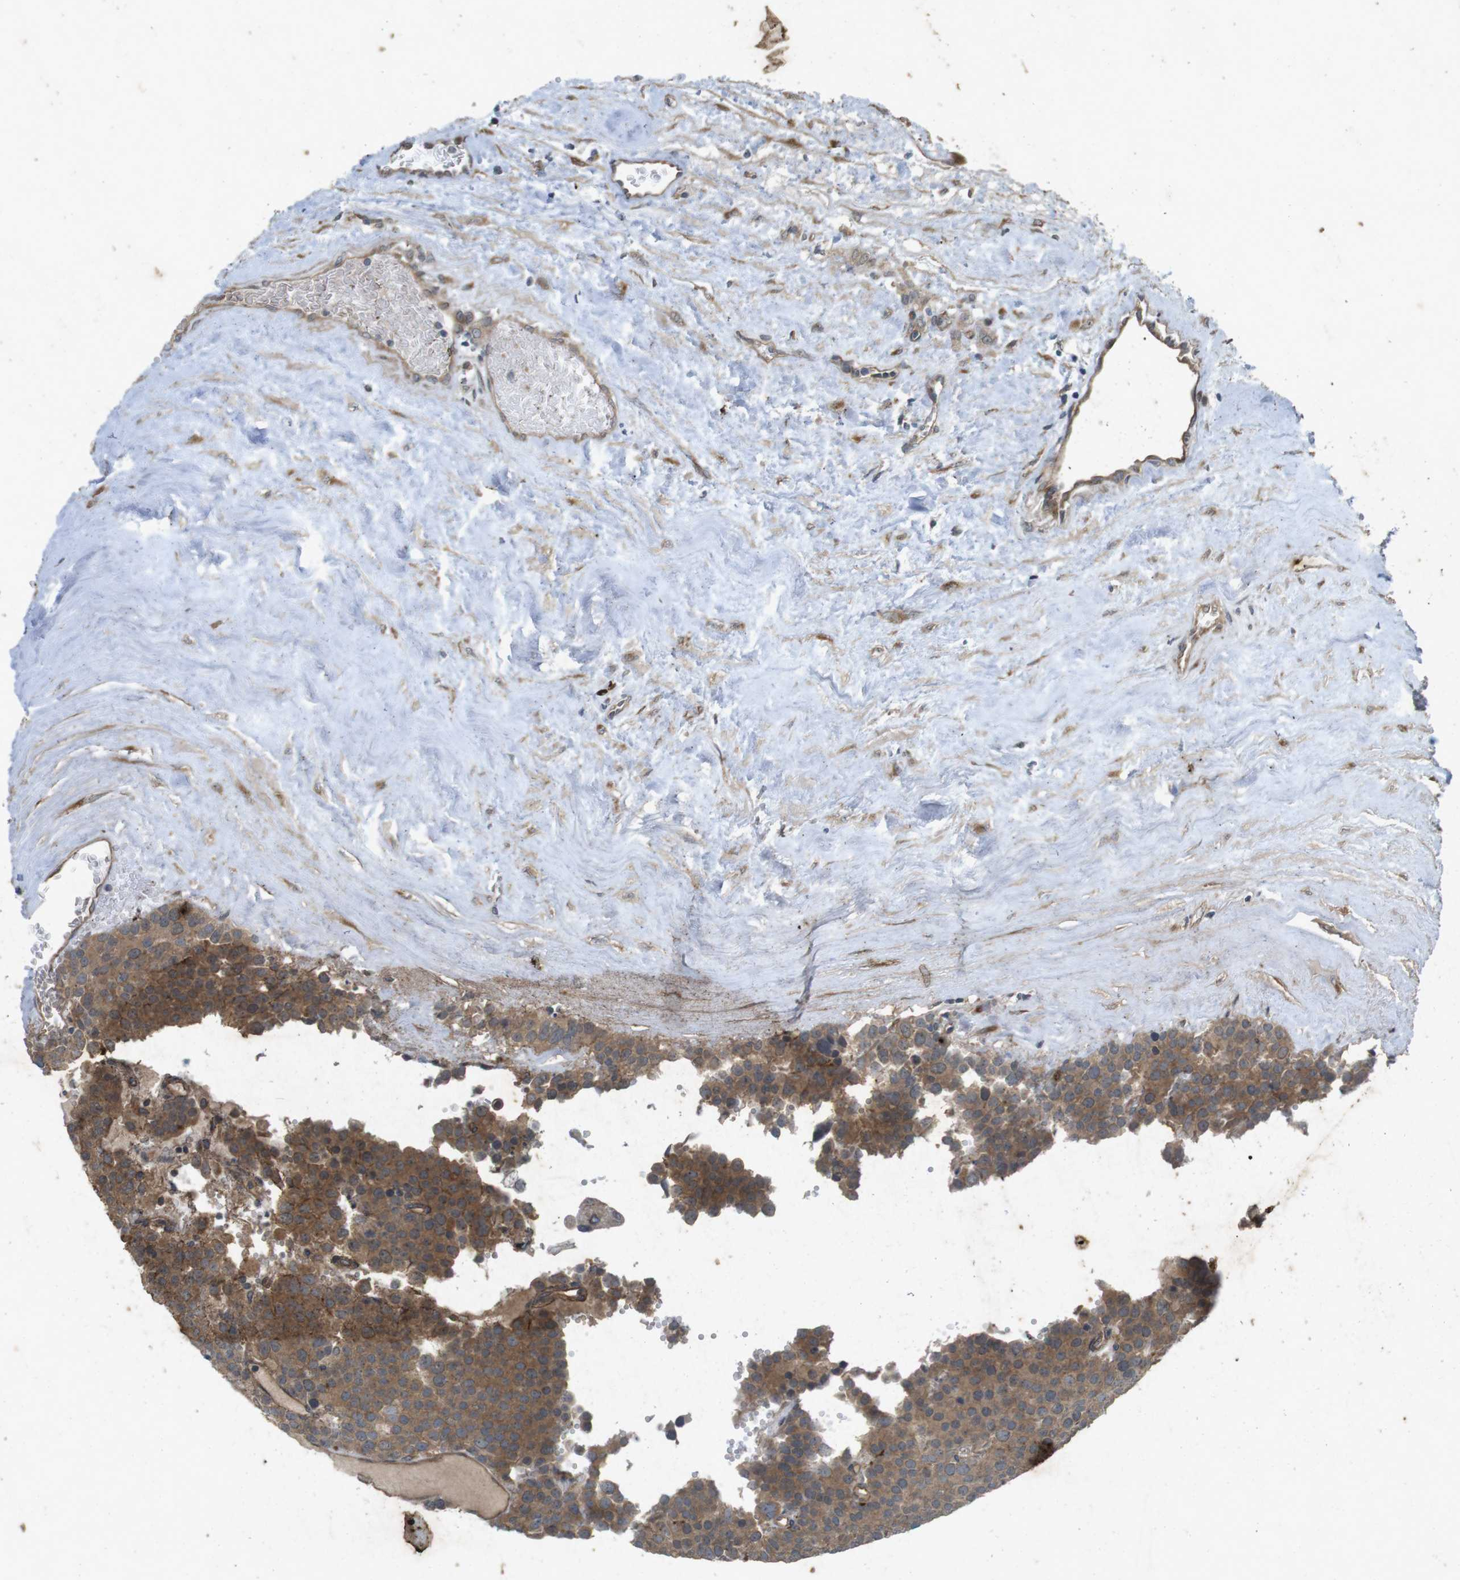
{"staining": {"intensity": "moderate", "quantity": ">75%", "location": "cytoplasmic/membranous"}, "tissue": "testis cancer", "cell_type": "Tumor cells", "image_type": "cancer", "snomed": [{"axis": "morphology", "description": "Normal tissue, NOS"}, {"axis": "morphology", "description": "Seminoma, NOS"}, {"axis": "topography", "description": "Testis"}], "caption": "An IHC photomicrograph of tumor tissue is shown. Protein staining in brown shows moderate cytoplasmic/membranous positivity in seminoma (testis) within tumor cells. (DAB IHC, brown staining for protein, blue staining for nuclei).", "gene": "FLCN", "patient": {"sex": "male", "age": 71}}